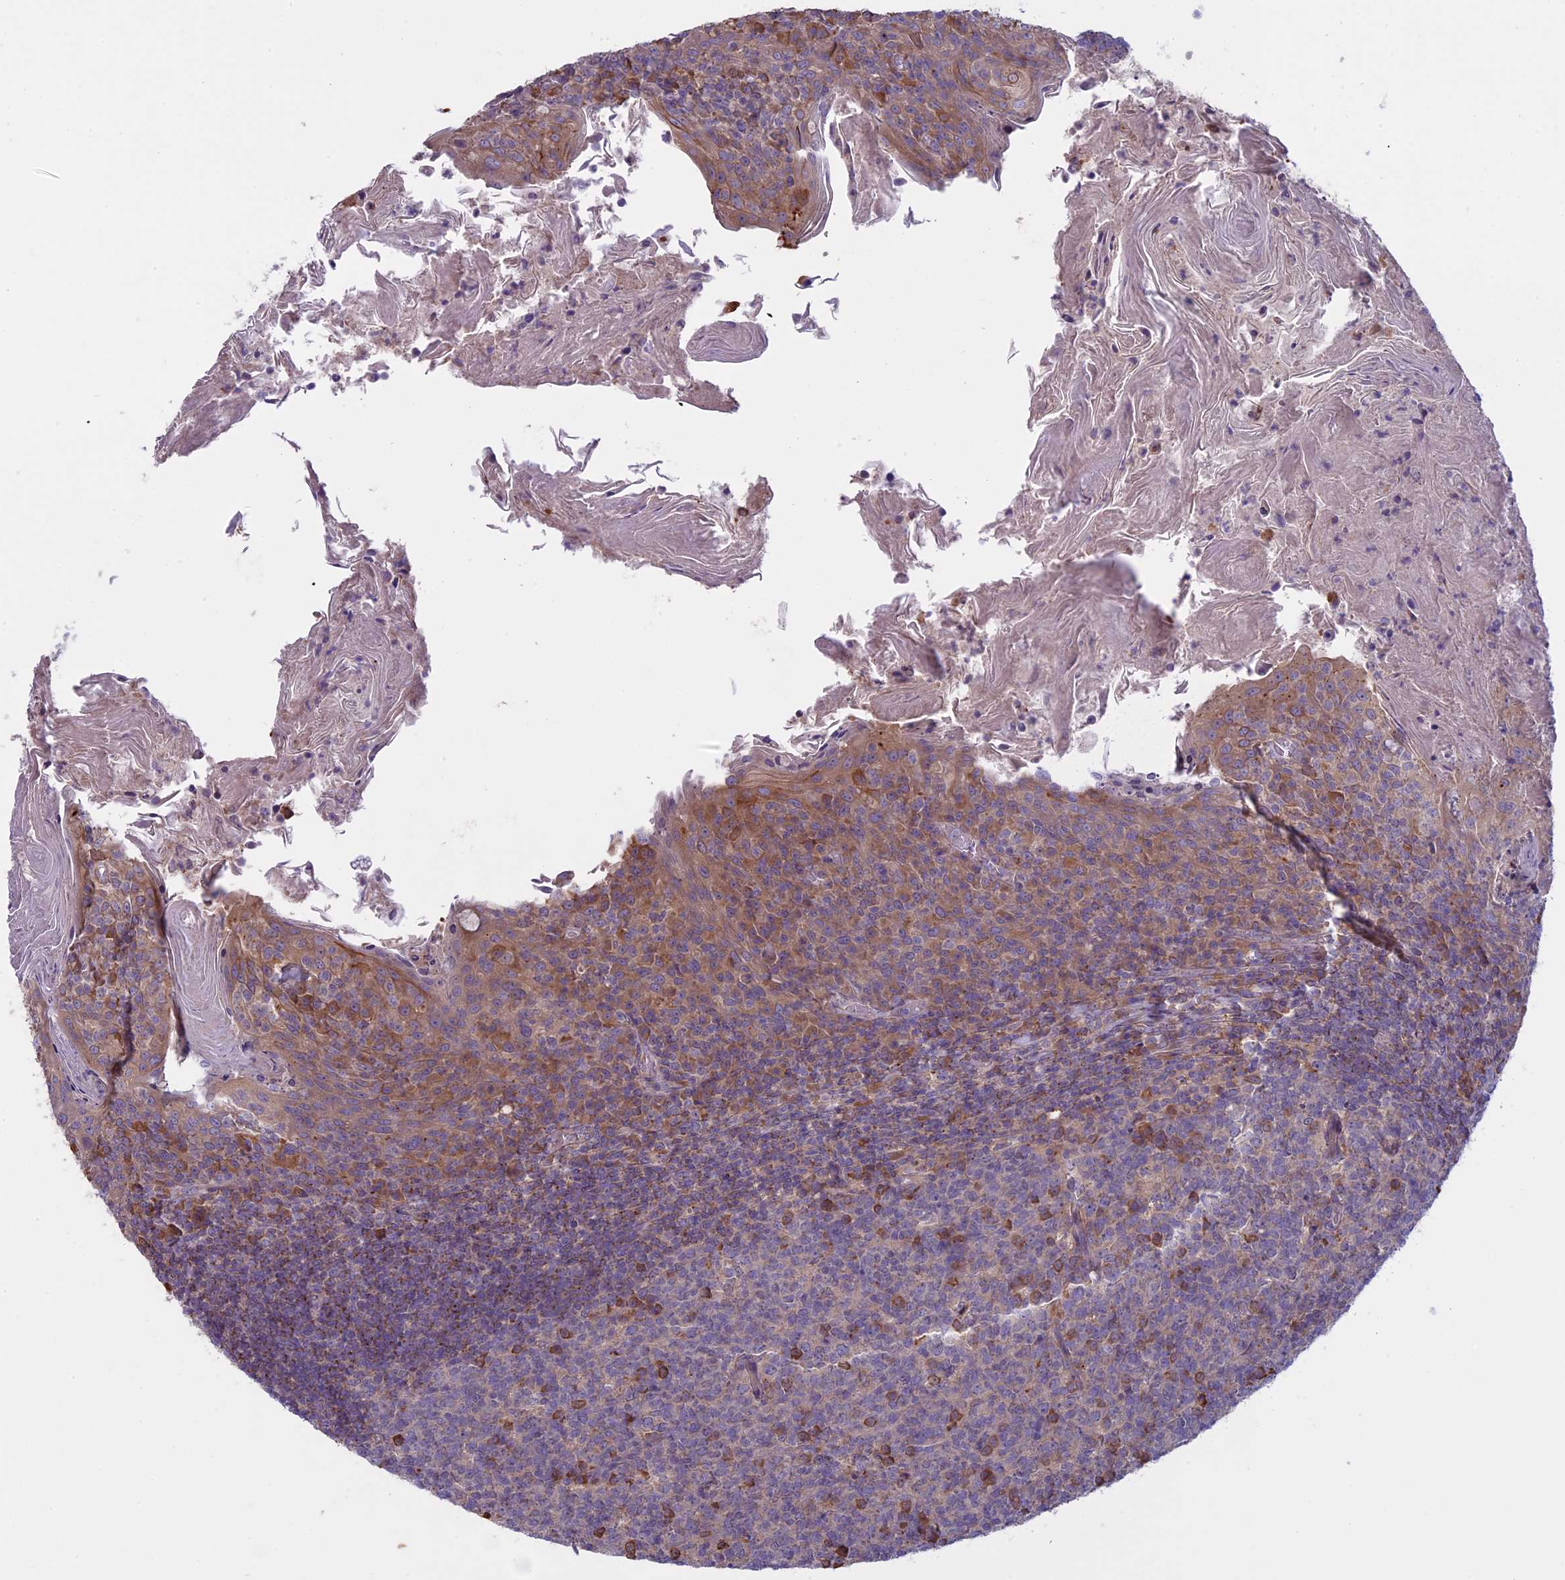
{"staining": {"intensity": "negative", "quantity": "none", "location": "none"}, "tissue": "tonsil", "cell_type": "Germinal center cells", "image_type": "normal", "snomed": [{"axis": "morphology", "description": "Normal tissue, NOS"}, {"axis": "topography", "description": "Tonsil"}], "caption": "A high-resolution histopathology image shows IHC staining of unremarkable tonsil, which shows no significant staining in germinal center cells.", "gene": "DCTN5", "patient": {"sex": "female", "age": 10}}